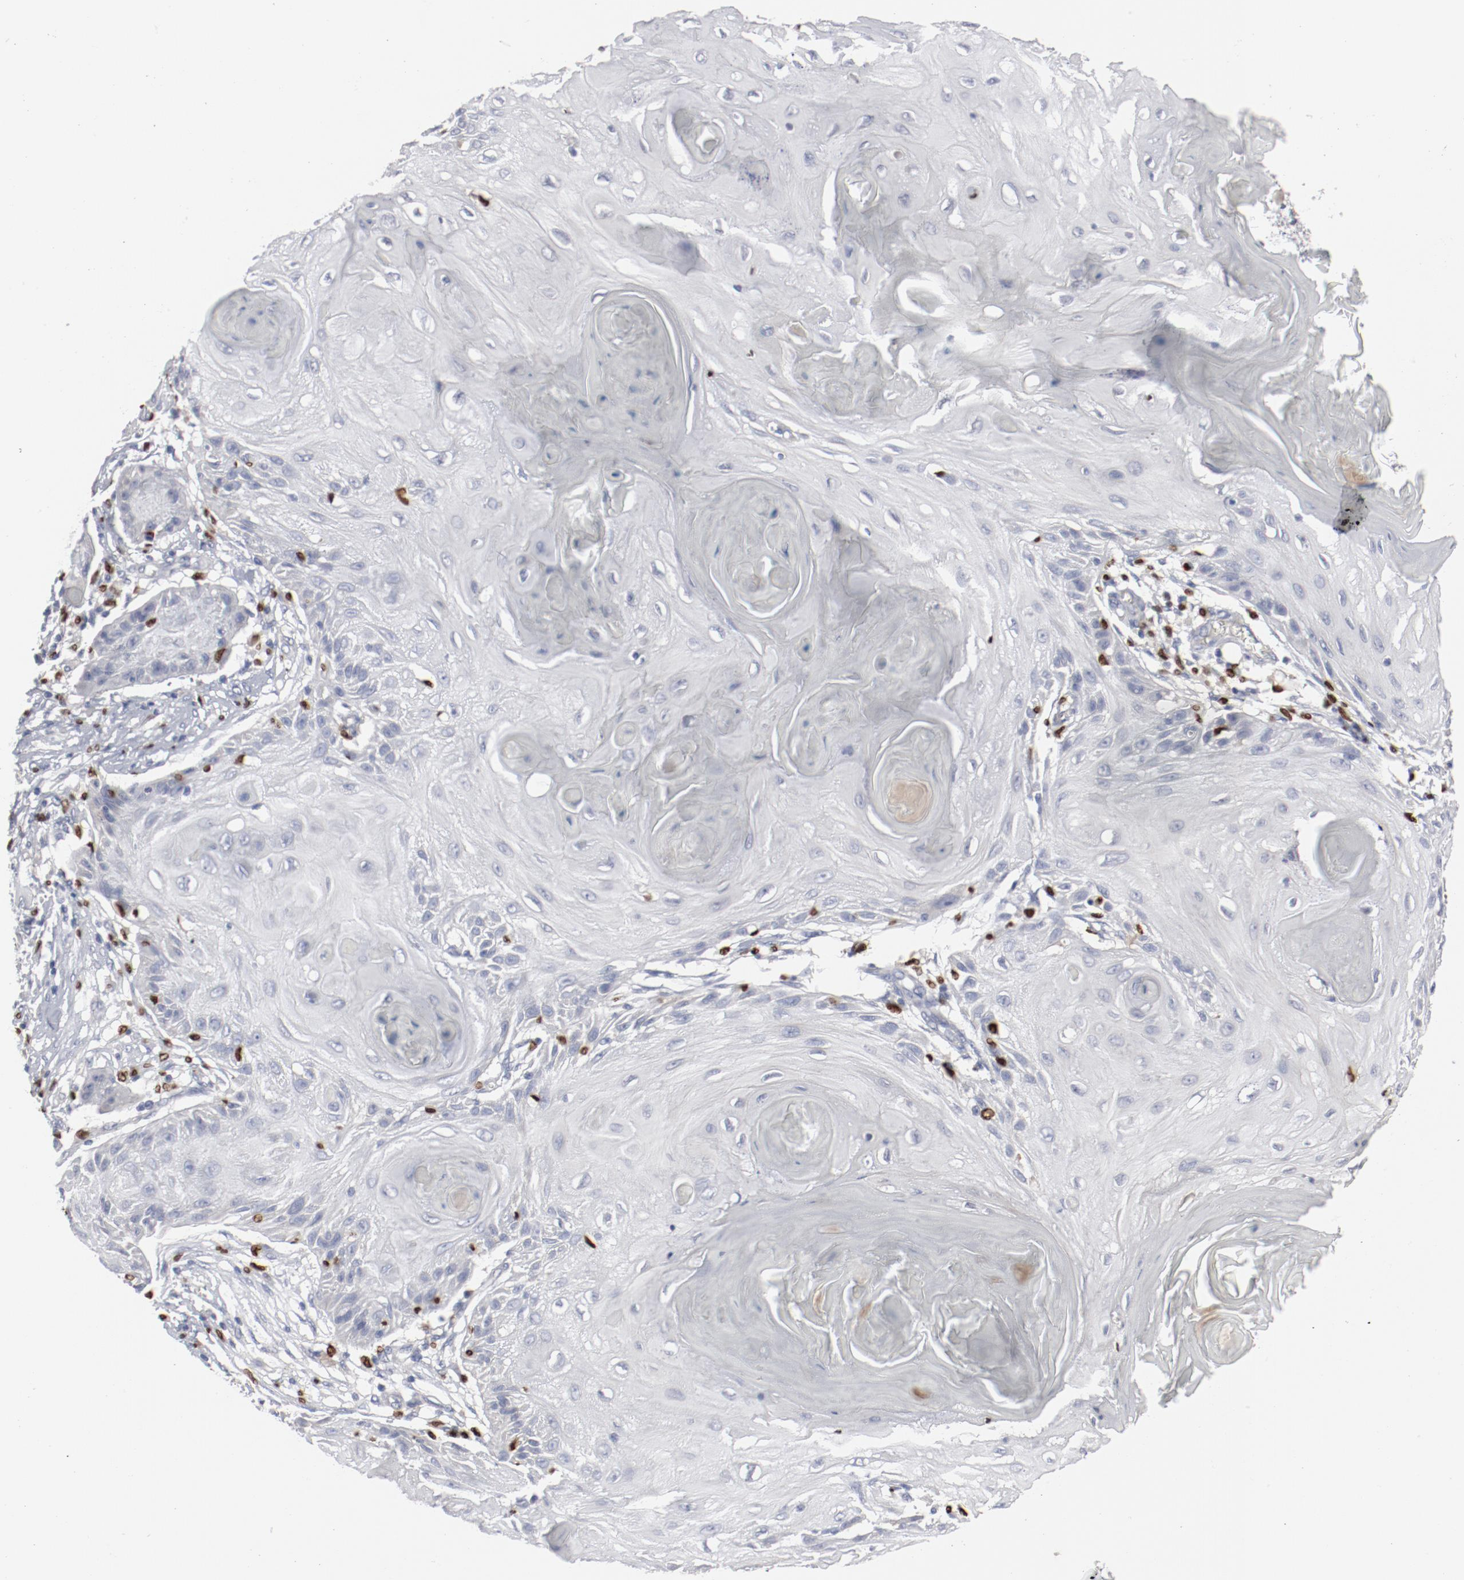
{"staining": {"intensity": "negative", "quantity": "none", "location": "none"}, "tissue": "skin cancer", "cell_type": "Tumor cells", "image_type": "cancer", "snomed": [{"axis": "morphology", "description": "Squamous cell carcinoma, NOS"}, {"axis": "topography", "description": "Skin"}], "caption": "Protein analysis of skin cancer (squamous cell carcinoma) demonstrates no significant positivity in tumor cells.", "gene": "SPI1", "patient": {"sex": "female", "age": 88}}